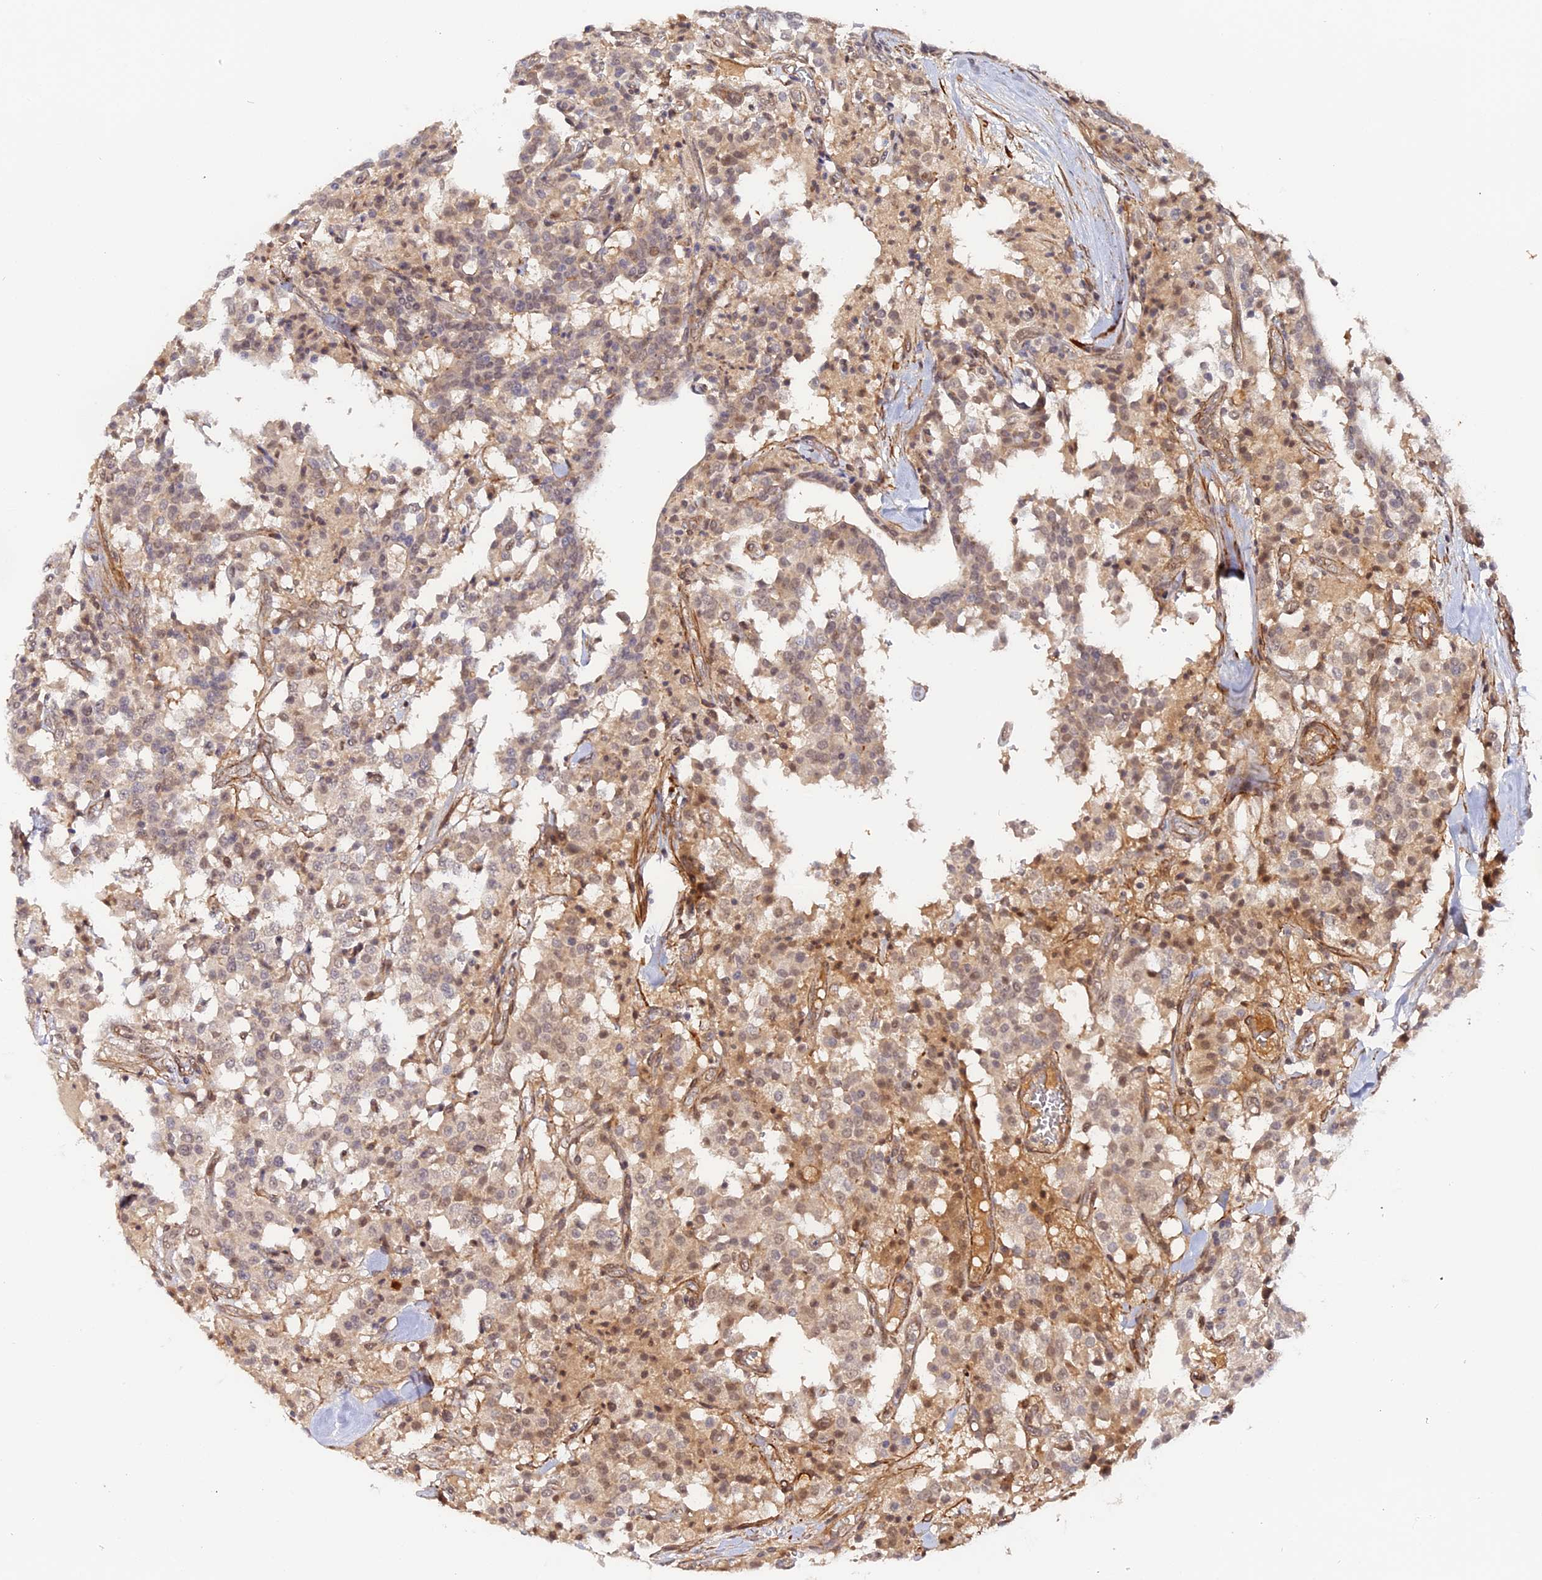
{"staining": {"intensity": "moderate", "quantity": "25%-75%", "location": "nuclear"}, "tissue": "carcinoid", "cell_type": "Tumor cells", "image_type": "cancer", "snomed": [{"axis": "morphology", "description": "Carcinoid, malignant, NOS"}, {"axis": "topography", "description": "Lung"}], "caption": "Immunohistochemical staining of human carcinoid (malignant) exhibits medium levels of moderate nuclear protein staining in approximately 25%-75% of tumor cells.", "gene": "IMPACT", "patient": {"sex": "male", "age": 30}}